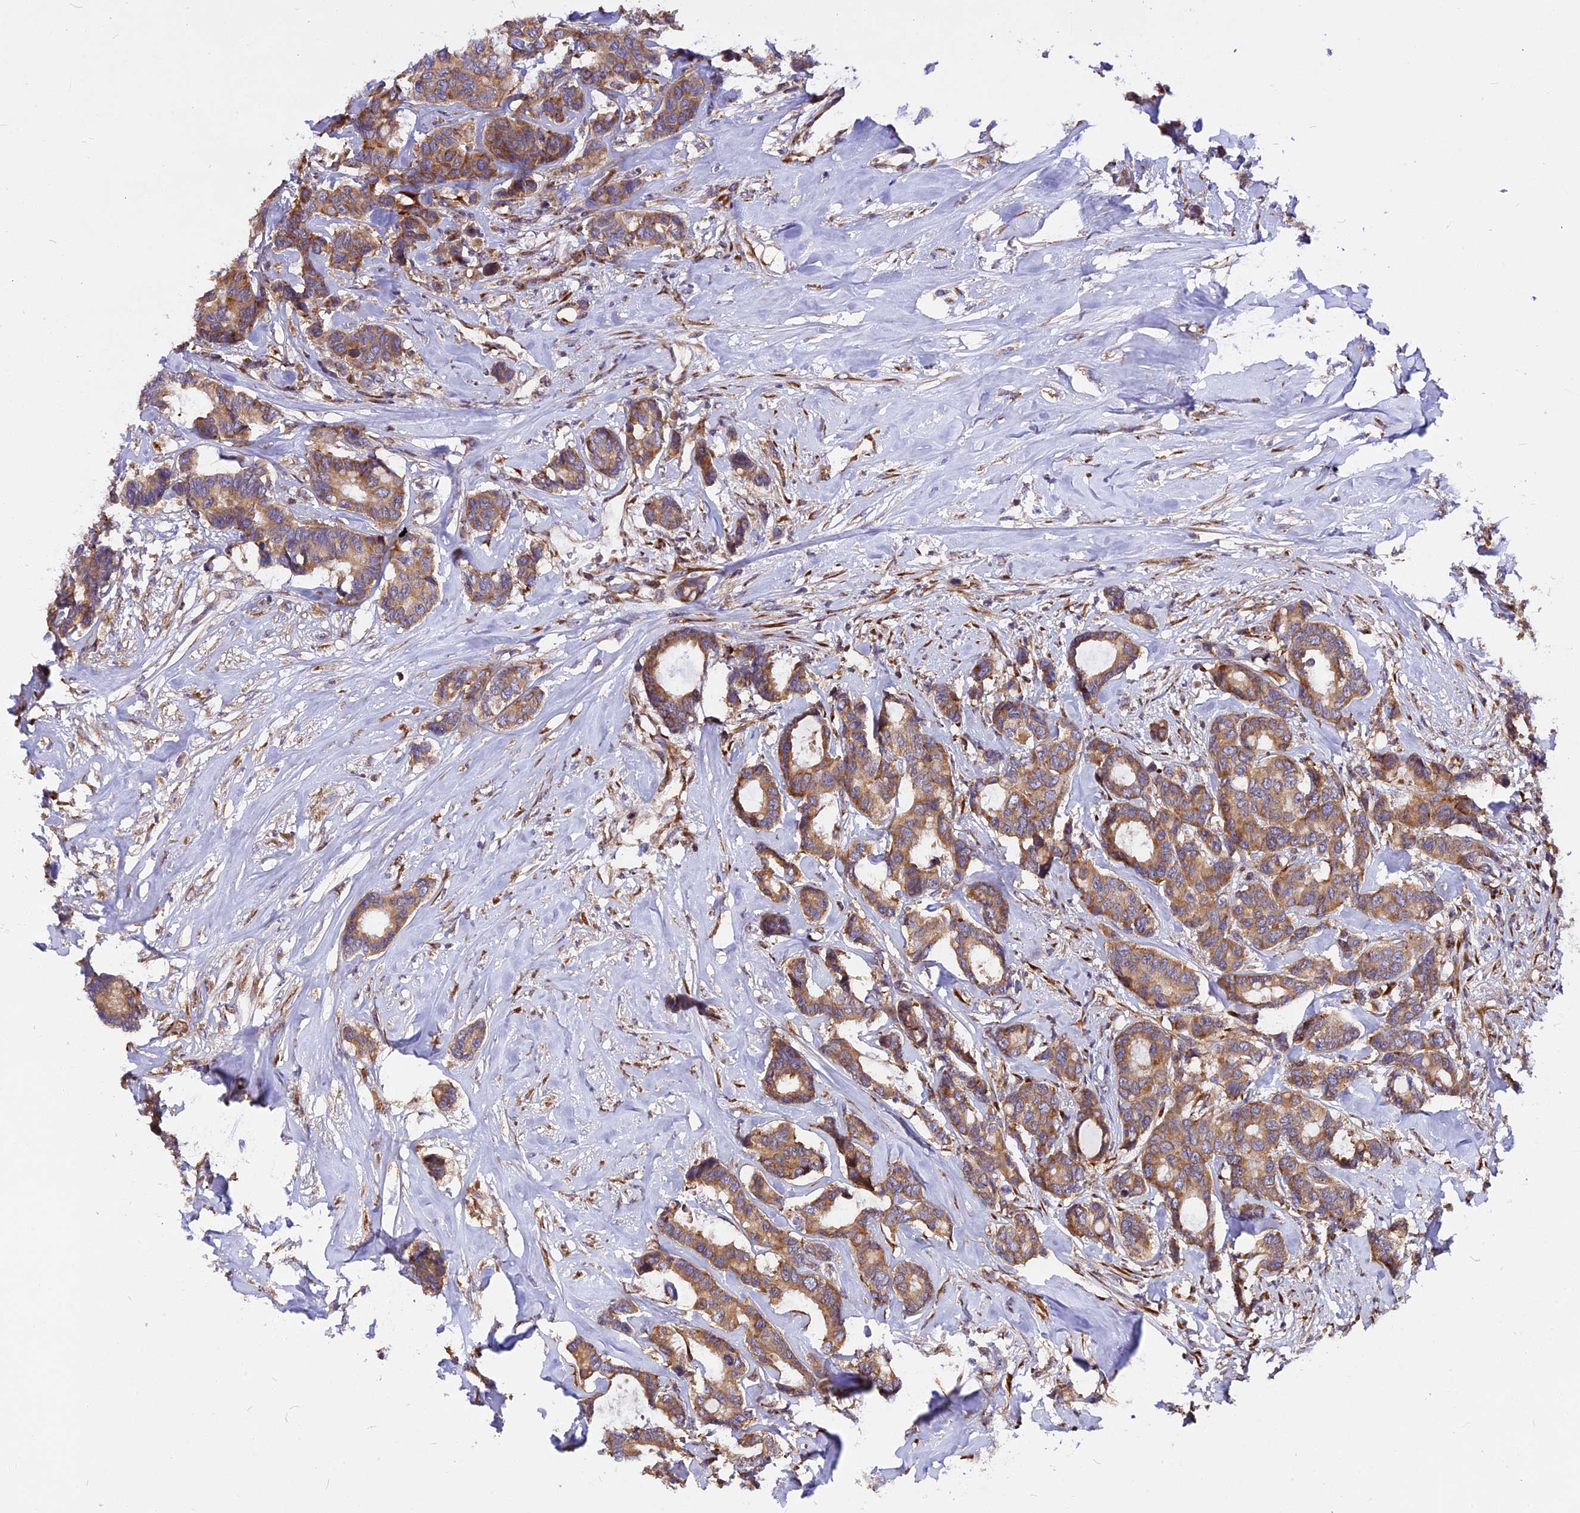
{"staining": {"intensity": "moderate", "quantity": ">75%", "location": "cytoplasmic/membranous"}, "tissue": "breast cancer", "cell_type": "Tumor cells", "image_type": "cancer", "snomed": [{"axis": "morphology", "description": "Duct carcinoma"}, {"axis": "topography", "description": "Breast"}], "caption": "Immunohistochemistry (IHC) histopathology image of neoplastic tissue: breast invasive ductal carcinoma stained using IHC displays medium levels of moderate protein expression localized specifically in the cytoplasmic/membranous of tumor cells, appearing as a cytoplasmic/membranous brown color.", "gene": "GNPTAB", "patient": {"sex": "female", "age": 87}}